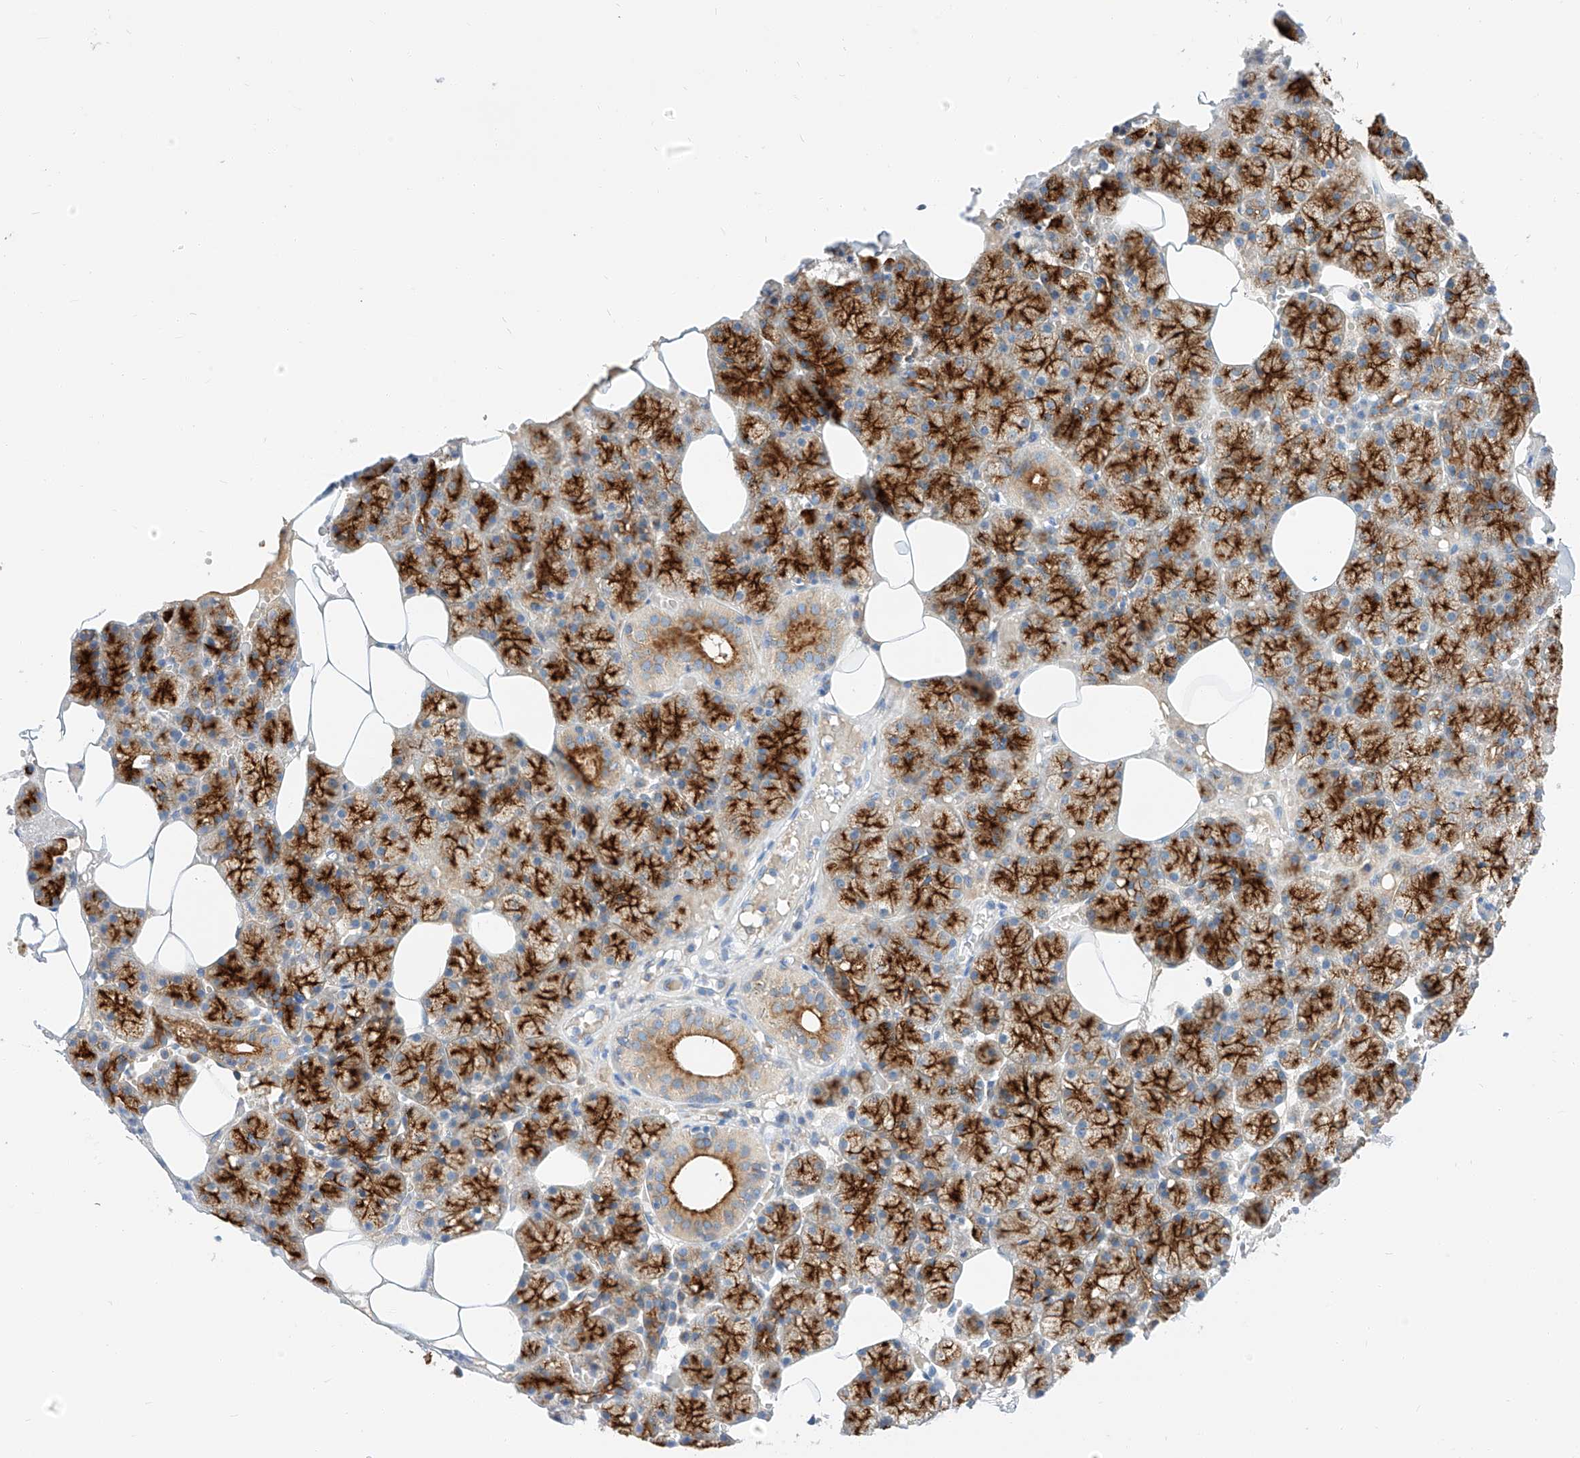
{"staining": {"intensity": "strong", "quantity": ">75%", "location": "cytoplasmic/membranous"}, "tissue": "salivary gland", "cell_type": "Glandular cells", "image_type": "normal", "snomed": [{"axis": "morphology", "description": "Normal tissue, NOS"}, {"axis": "topography", "description": "Salivary gland"}], "caption": "Immunohistochemistry (IHC) of normal salivary gland reveals high levels of strong cytoplasmic/membranous staining in approximately >75% of glandular cells. (DAB IHC, brown staining for protein, blue staining for nuclei).", "gene": "MAP7", "patient": {"sex": "male", "age": 62}}